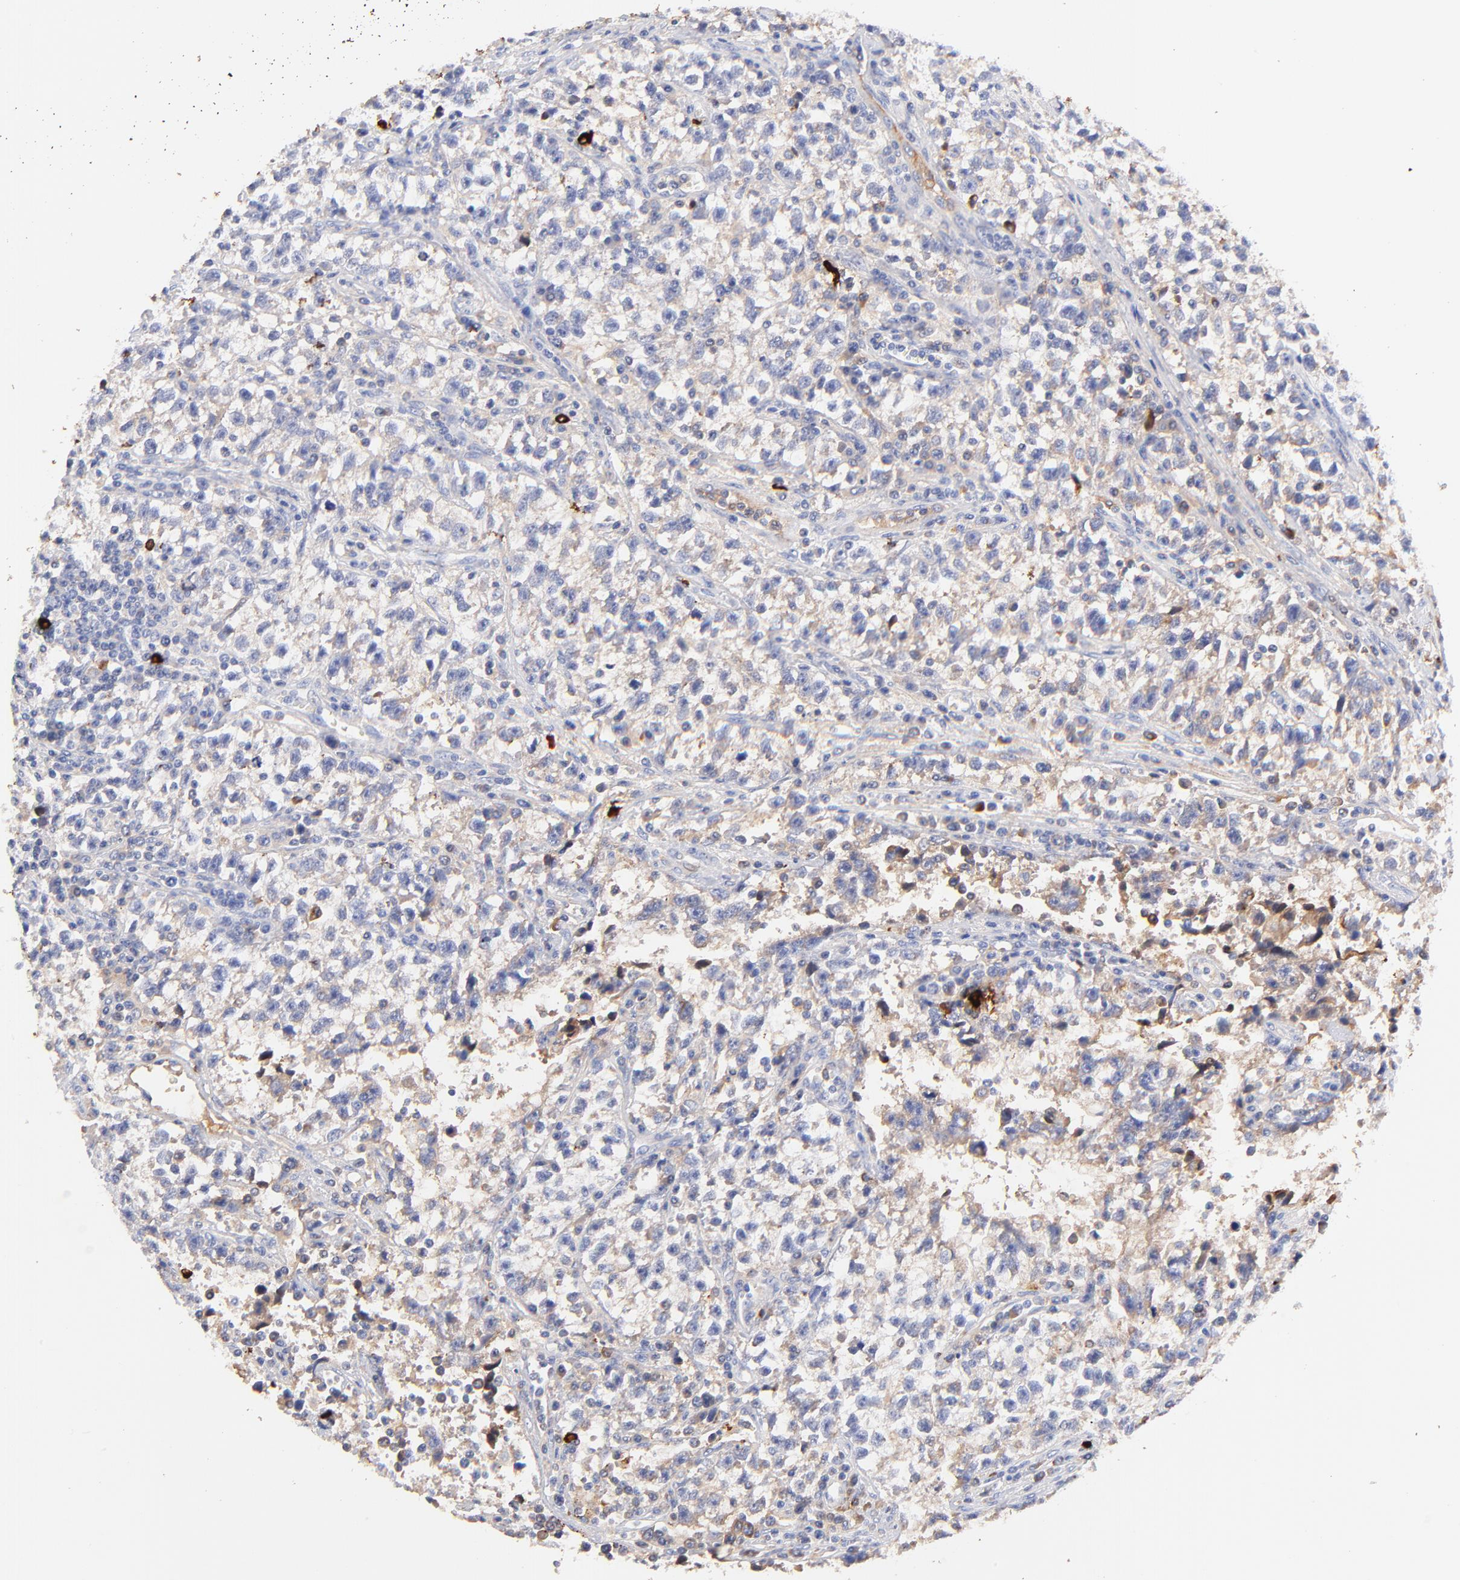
{"staining": {"intensity": "weak", "quantity": ">75%", "location": "cytoplasmic/membranous"}, "tissue": "testis cancer", "cell_type": "Tumor cells", "image_type": "cancer", "snomed": [{"axis": "morphology", "description": "Seminoma, NOS"}, {"axis": "topography", "description": "Testis"}], "caption": "Brown immunohistochemical staining in human testis seminoma exhibits weak cytoplasmic/membranous staining in about >75% of tumor cells.", "gene": "IGLV7-43", "patient": {"sex": "male", "age": 38}}